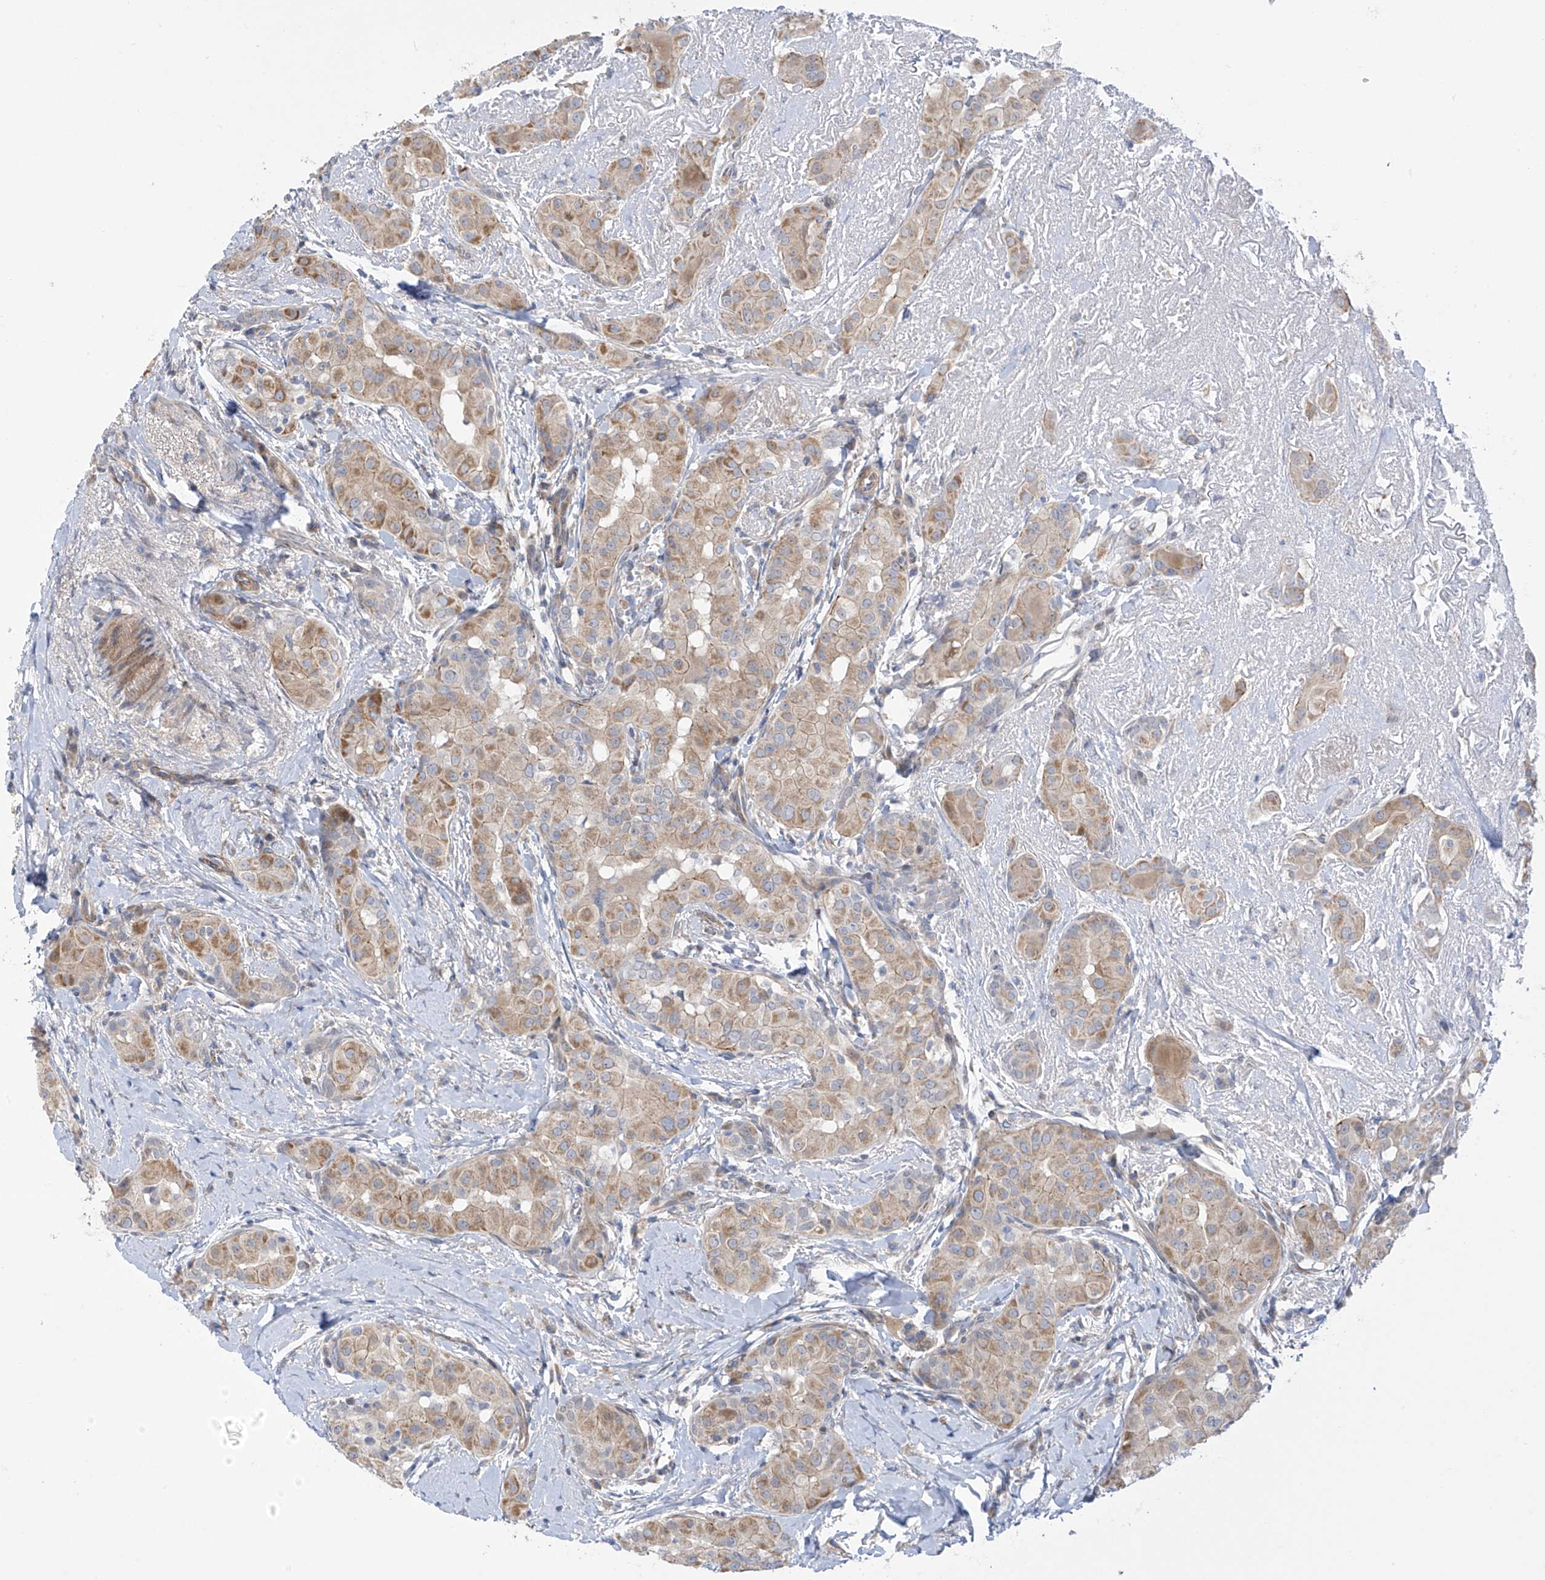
{"staining": {"intensity": "moderate", "quantity": "25%-75%", "location": "cytoplasmic/membranous"}, "tissue": "thyroid cancer", "cell_type": "Tumor cells", "image_type": "cancer", "snomed": [{"axis": "morphology", "description": "Papillary adenocarcinoma, NOS"}, {"axis": "topography", "description": "Thyroid gland"}], "caption": "Immunohistochemistry (IHC) image of thyroid cancer (papillary adenocarcinoma) stained for a protein (brown), which displays medium levels of moderate cytoplasmic/membranous positivity in approximately 25%-75% of tumor cells.", "gene": "ZNF641", "patient": {"sex": "male", "age": 33}}